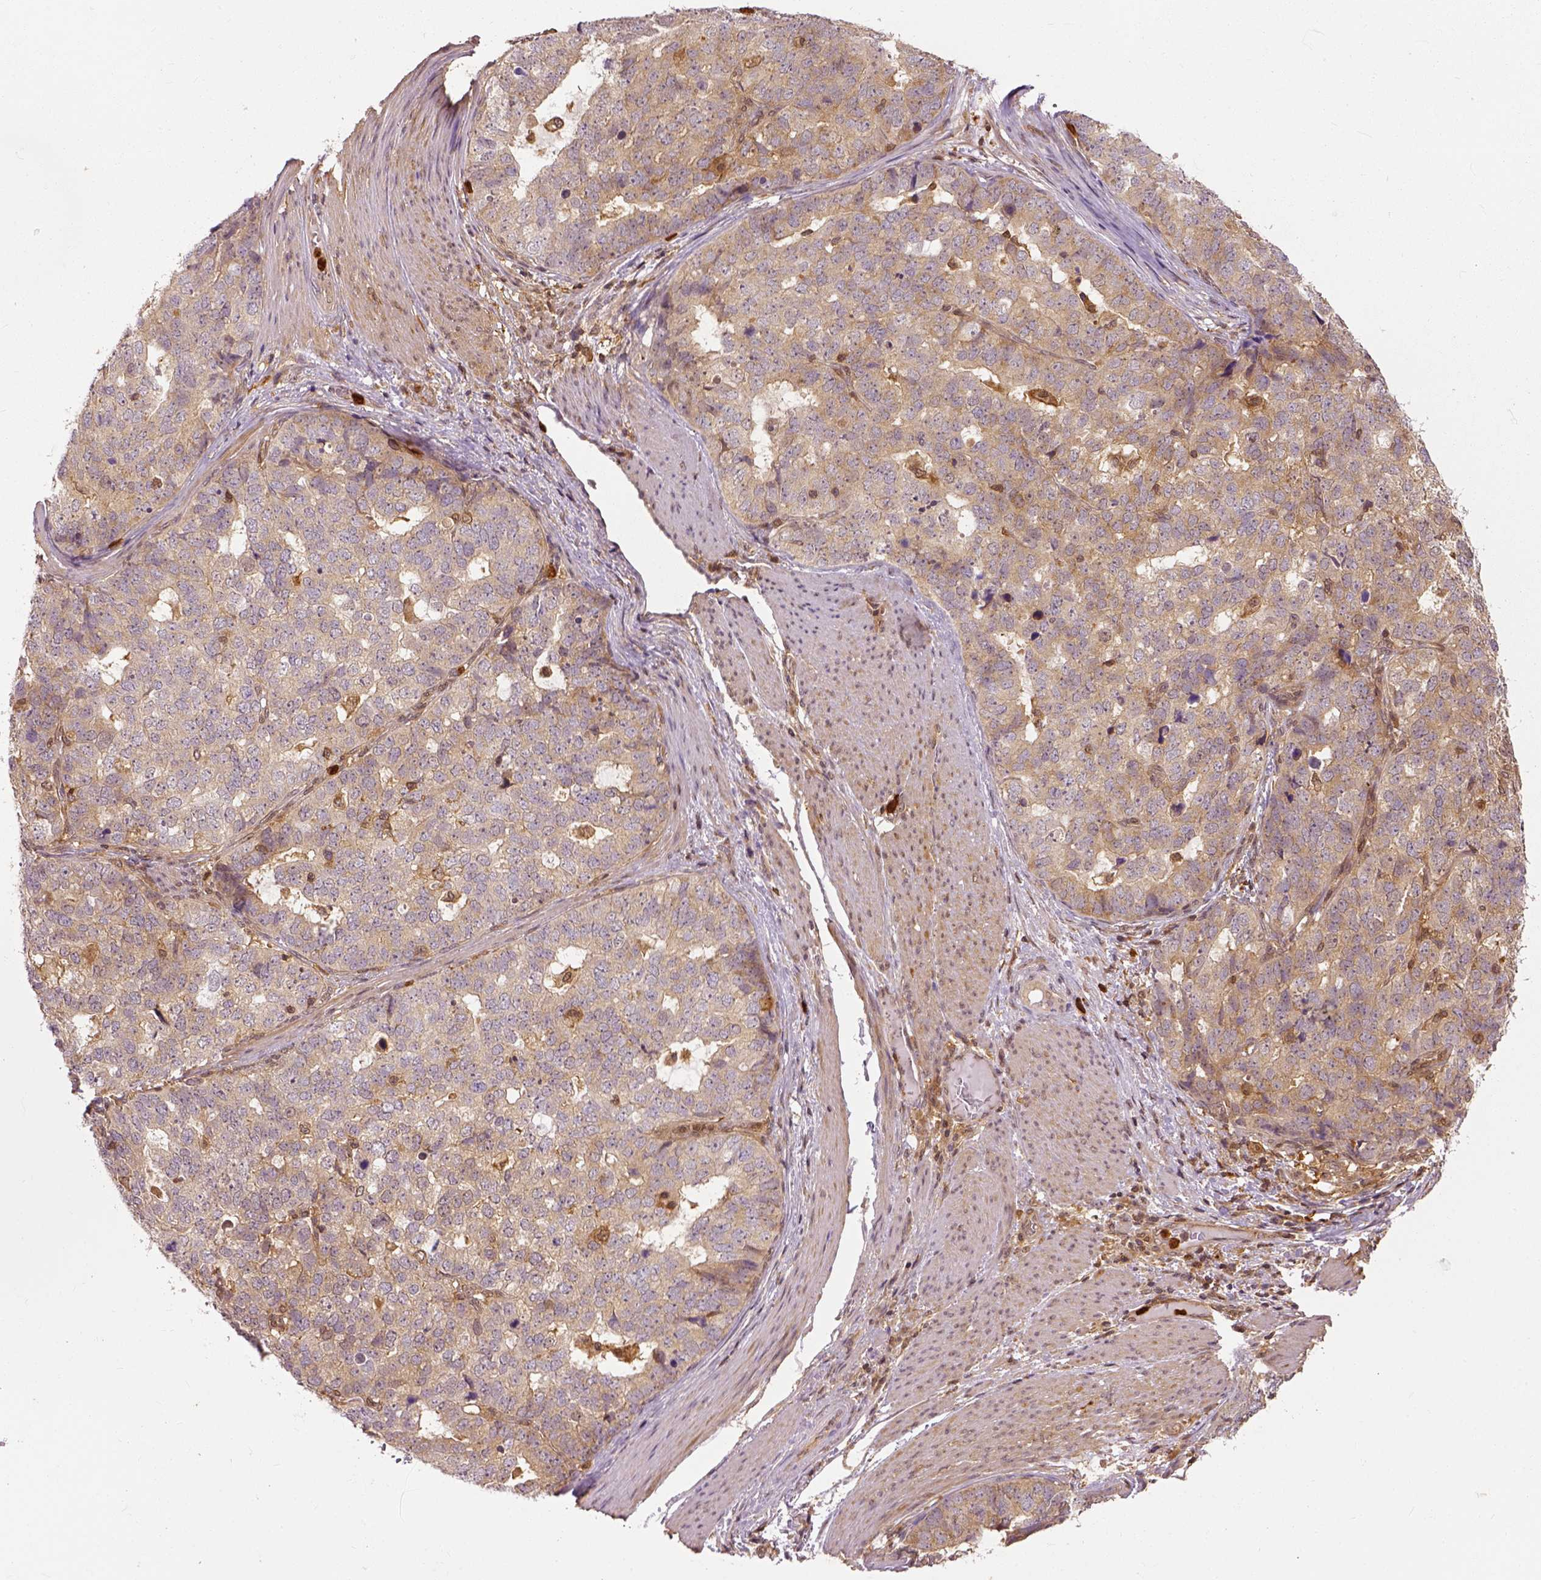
{"staining": {"intensity": "moderate", "quantity": "25%-75%", "location": "cytoplasmic/membranous"}, "tissue": "stomach cancer", "cell_type": "Tumor cells", "image_type": "cancer", "snomed": [{"axis": "morphology", "description": "Adenocarcinoma, NOS"}, {"axis": "topography", "description": "Stomach"}], "caption": "IHC image of neoplastic tissue: stomach adenocarcinoma stained using immunohistochemistry shows medium levels of moderate protein expression localized specifically in the cytoplasmic/membranous of tumor cells, appearing as a cytoplasmic/membranous brown color.", "gene": "GPI", "patient": {"sex": "male", "age": 69}}